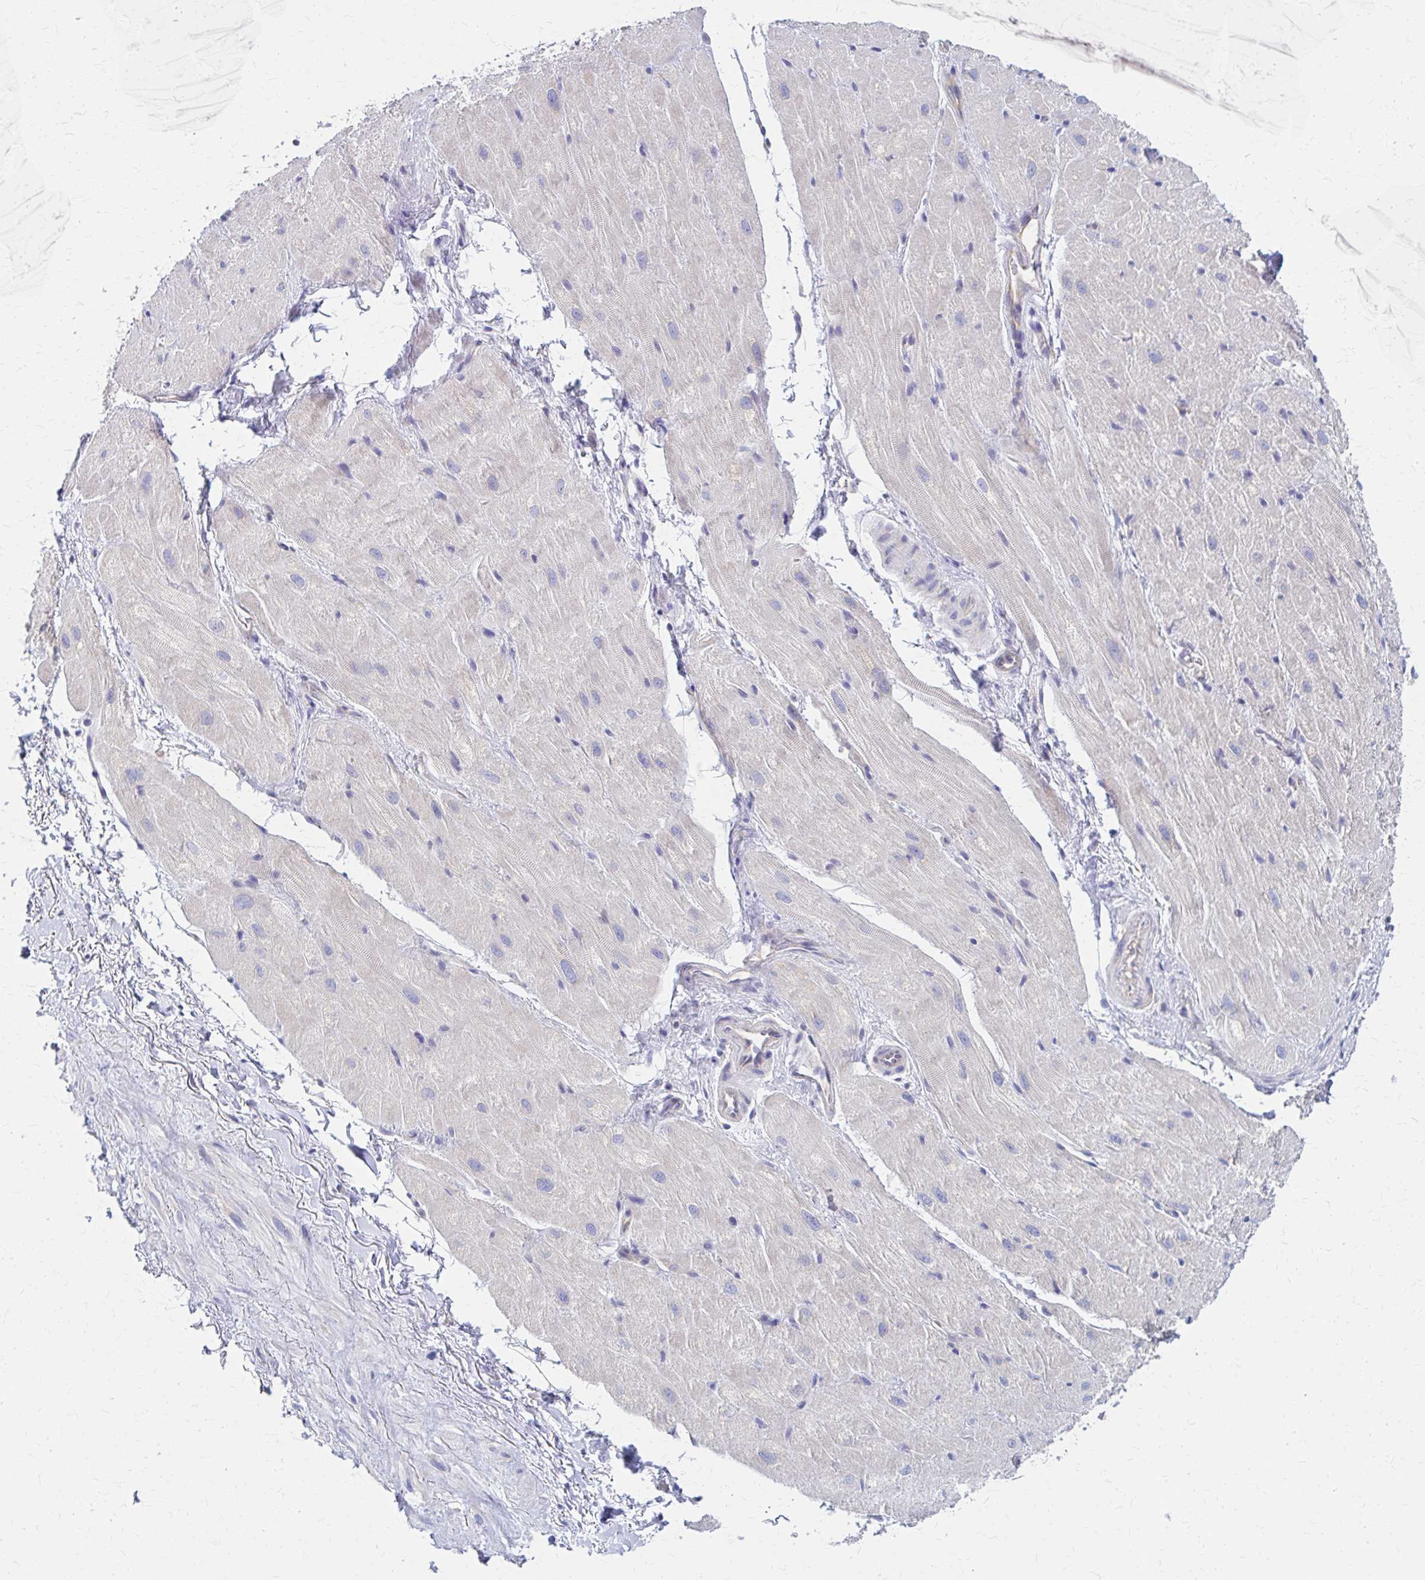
{"staining": {"intensity": "moderate", "quantity": "<25%", "location": "cytoplasmic/membranous"}, "tissue": "heart muscle", "cell_type": "Cardiomyocytes", "image_type": "normal", "snomed": [{"axis": "morphology", "description": "Normal tissue, NOS"}, {"axis": "topography", "description": "Heart"}], "caption": "IHC staining of benign heart muscle, which reveals low levels of moderate cytoplasmic/membranous staining in approximately <25% of cardiomyocytes indicating moderate cytoplasmic/membranous protein positivity. The staining was performed using DAB (3,3'-diaminobenzidine) (brown) for protein detection and nuclei were counterstained in hematoxylin (blue).", "gene": "RPL27A", "patient": {"sex": "male", "age": 62}}